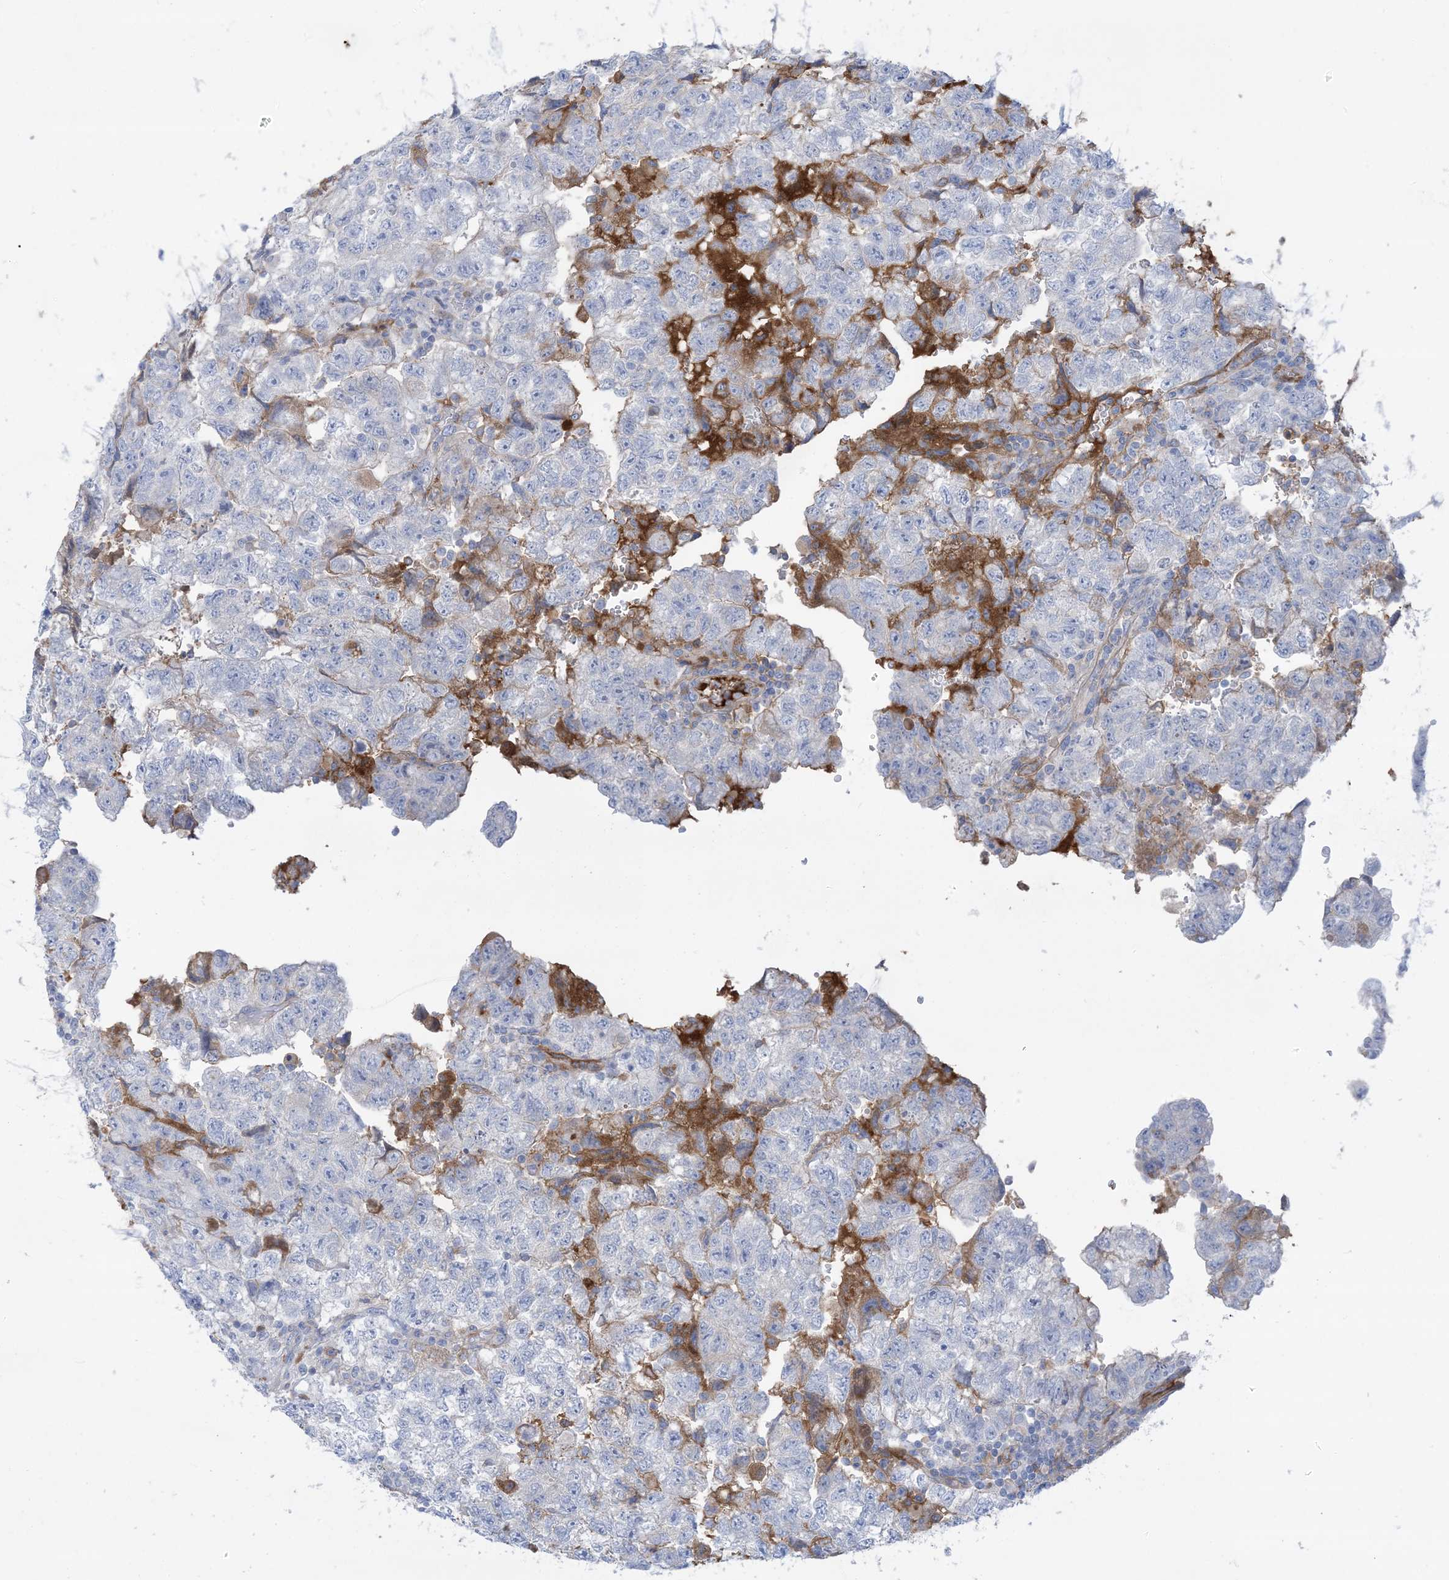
{"staining": {"intensity": "negative", "quantity": "none", "location": "none"}, "tissue": "testis cancer", "cell_type": "Tumor cells", "image_type": "cancer", "snomed": [{"axis": "morphology", "description": "Carcinoma, Embryonal, NOS"}, {"axis": "topography", "description": "Testis"}], "caption": "An immunohistochemistry (IHC) micrograph of testis cancer (embryonal carcinoma) is shown. There is no staining in tumor cells of testis cancer (embryonal carcinoma).", "gene": "ATP11C", "patient": {"sex": "male", "age": 36}}